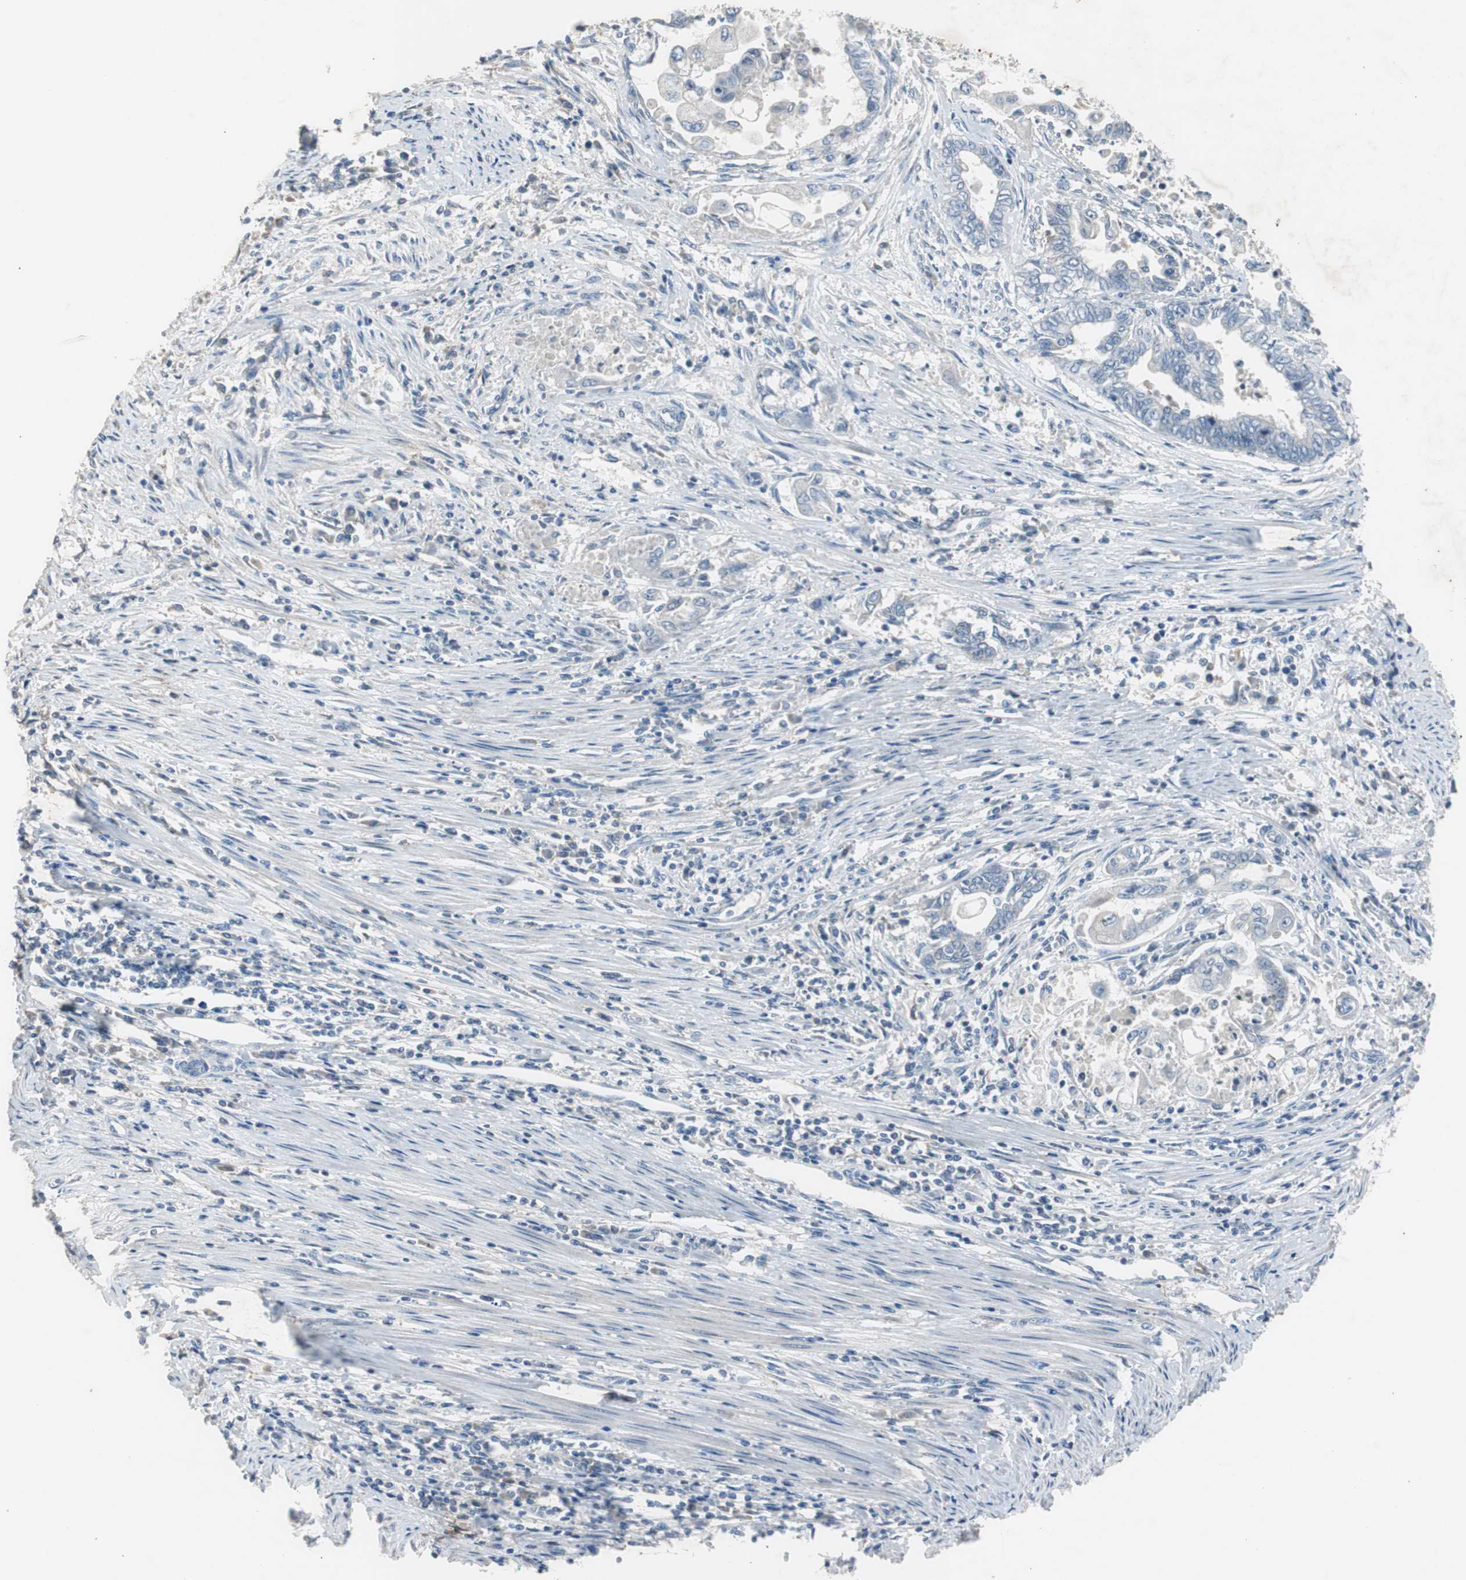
{"staining": {"intensity": "negative", "quantity": "none", "location": "none"}, "tissue": "endometrial cancer", "cell_type": "Tumor cells", "image_type": "cancer", "snomed": [{"axis": "morphology", "description": "Adenocarcinoma, NOS"}, {"axis": "topography", "description": "Uterus"}, {"axis": "topography", "description": "Endometrium"}], "caption": "There is no significant expression in tumor cells of endometrial cancer (adenocarcinoma).", "gene": "TK1", "patient": {"sex": "female", "age": 70}}